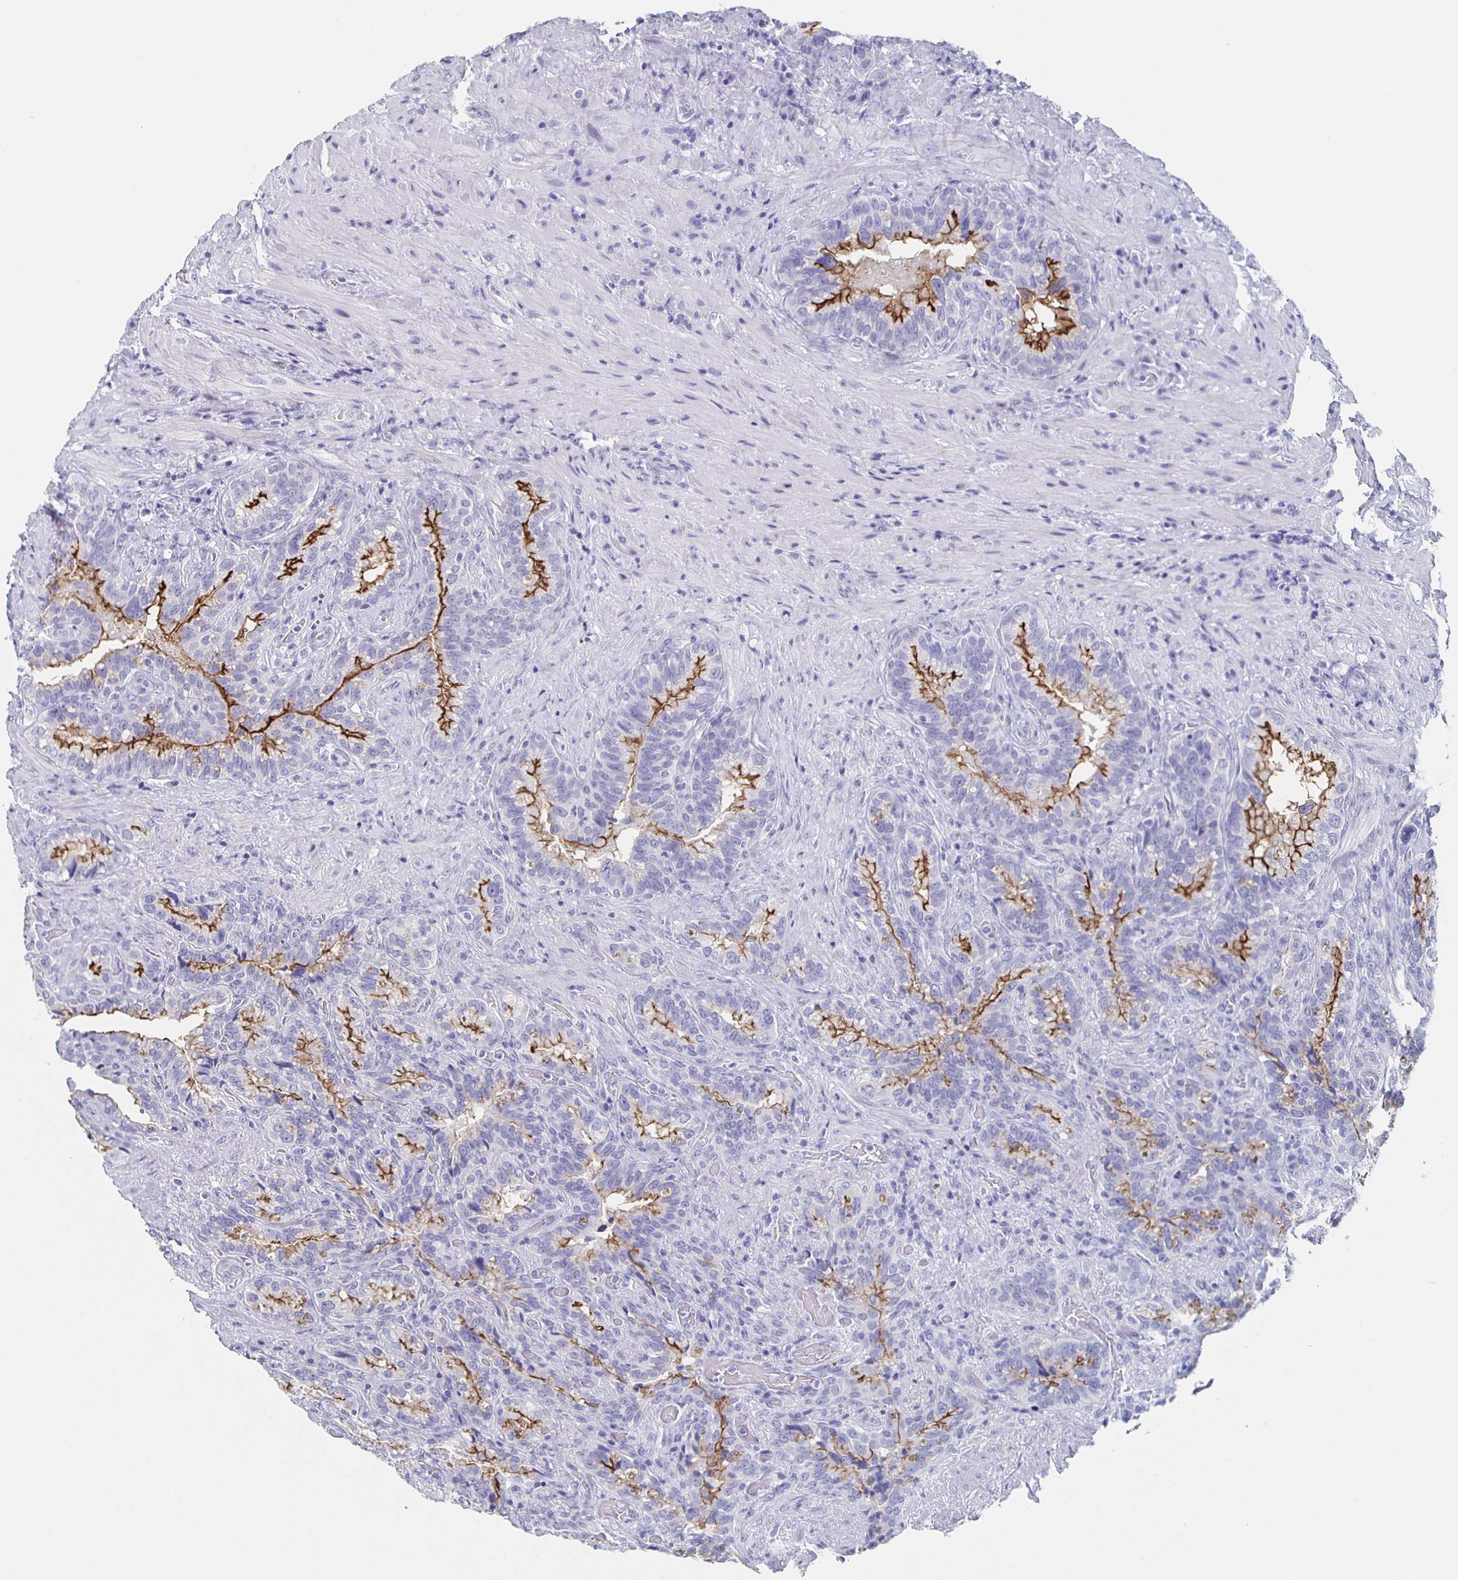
{"staining": {"intensity": "moderate", "quantity": "25%-75%", "location": "cytoplasmic/membranous"}, "tissue": "seminal vesicle", "cell_type": "Glandular cells", "image_type": "normal", "snomed": [{"axis": "morphology", "description": "Normal tissue, NOS"}, {"axis": "topography", "description": "Seminal veicle"}], "caption": "Immunohistochemical staining of normal seminal vesicle displays moderate cytoplasmic/membranous protein positivity in approximately 25%-75% of glandular cells.", "gene": "SLC34A2", "patient": {"sex": "male", "age": 68}}